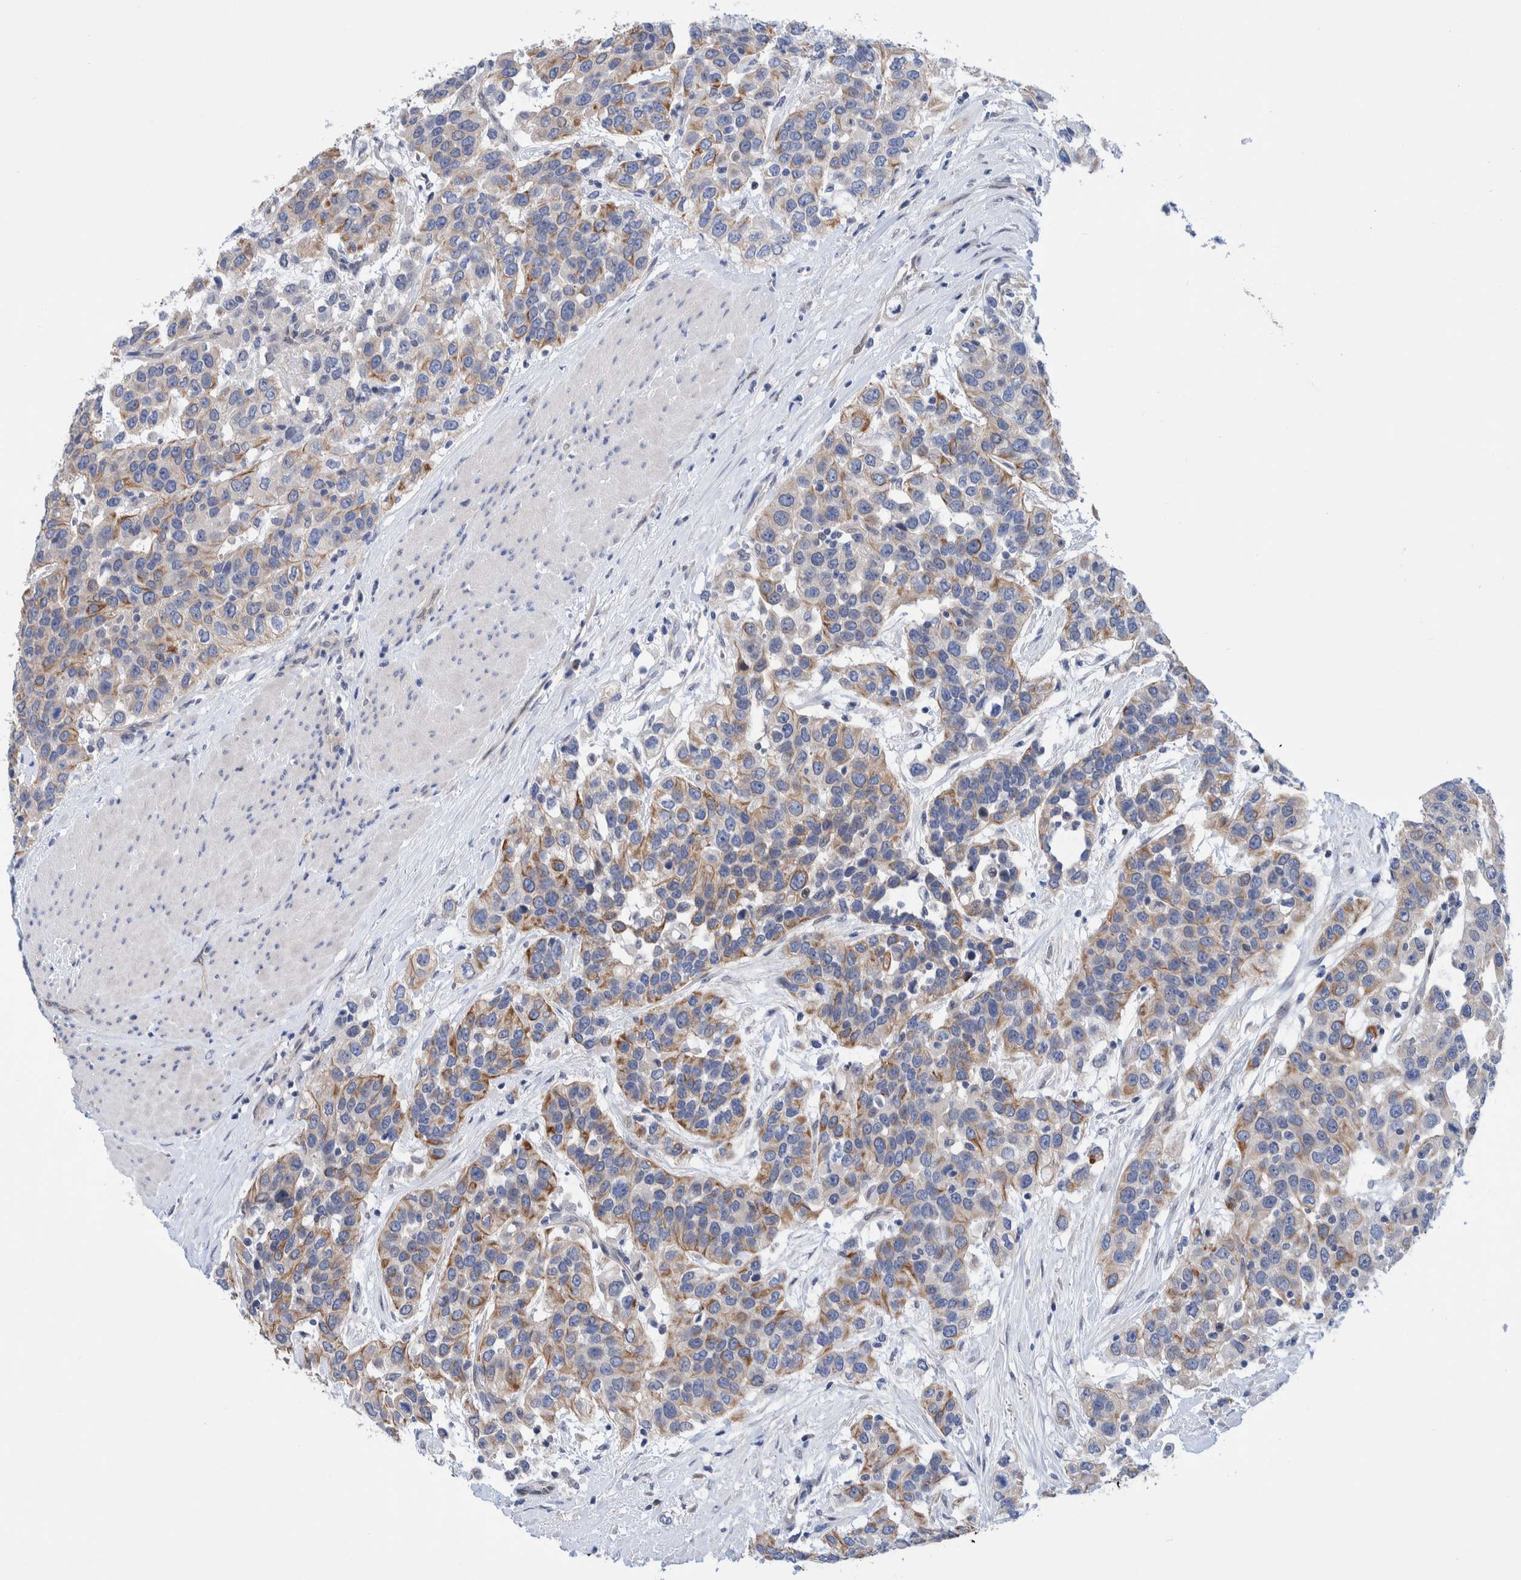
{"staining": {"intensity": "moderate", "quantity": "25%-75%", "location": "cytoplasmic/membranous"}, "tissue": "urothelial cancer", "cell_type": "Tumor cells", "image_type": "cancer", "snomed": [{"axis": "morphology", "description": "Urothelial carcinoma, High grade"}, {"axis": "topography", "description": "Urinary bladder"}], "caption": "Protein analysis of urothelial cancer tissue shows moderate cytoplasmic/membranous expression in approximately 25%-75% of tumor cells. The staining is performed using DAB brown chromogen to label protein expression. The nuclei are counter-stained blue using hematoxylin.", "gene": "PFAS", "patient": {"sex": "female", "age": 80}}